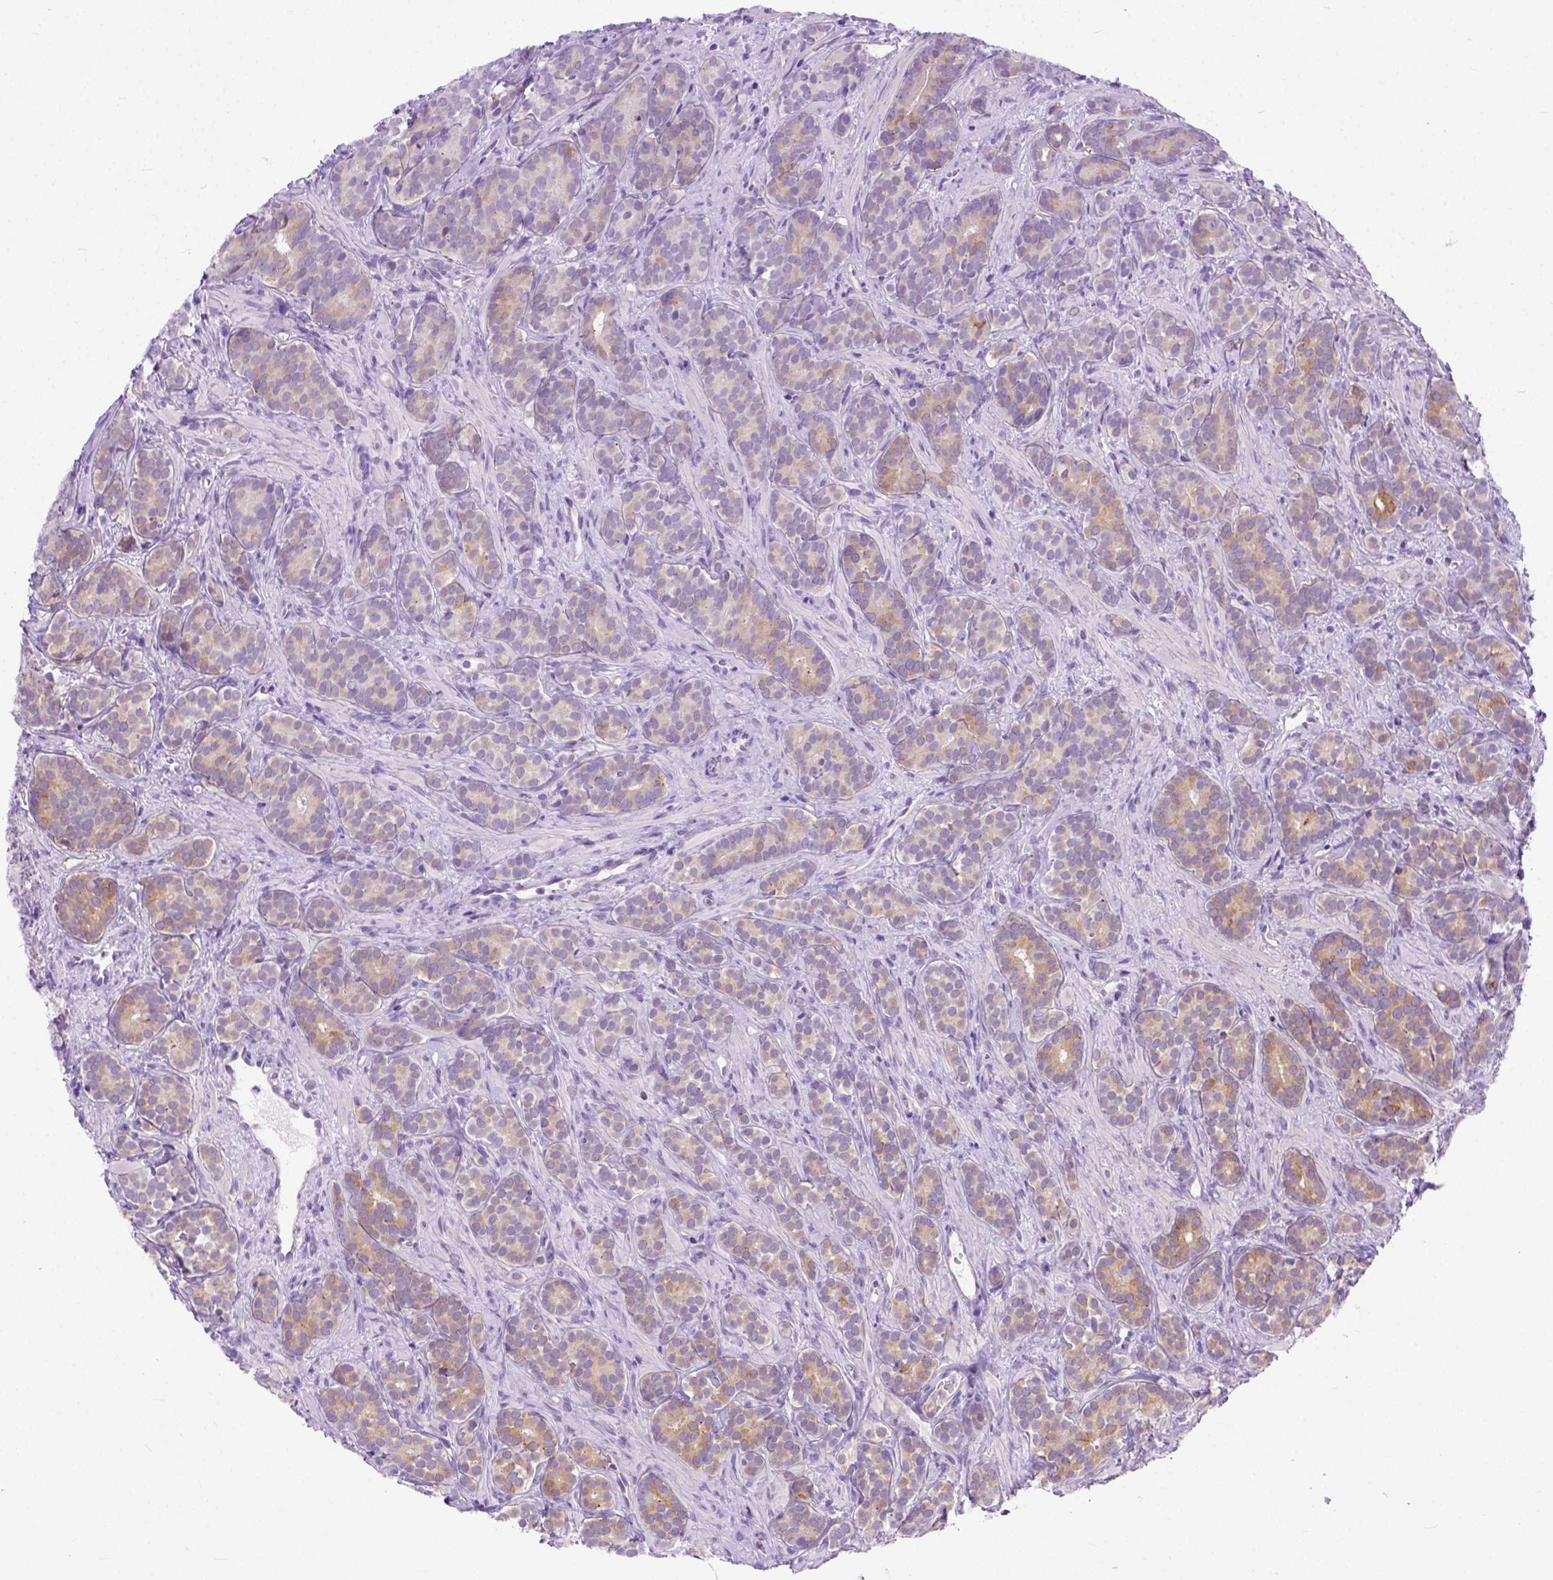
{"staining": {"intensity": "moderate", "quantity": "25%-75%", "location": "cytoplasmic/membranous"}, "tissue": "prostate cancer", "cell_type": "Tumor cells", "image_type": "cancer", "snomed": [{"axis": "morphology", "description": "Adenocarcinoma, High grade"}, {"axis": "topography", "description": "Prostate"}], "caption": "Immunohistochemical staining of high-grade adenocarcinoma (prostate) shows medium levels of moderate cytoplasmic/membranous expression in about 25%-75% of tumor cells.", "gene": "PLK4", "patient": {"sex": "male", "age": 84}}